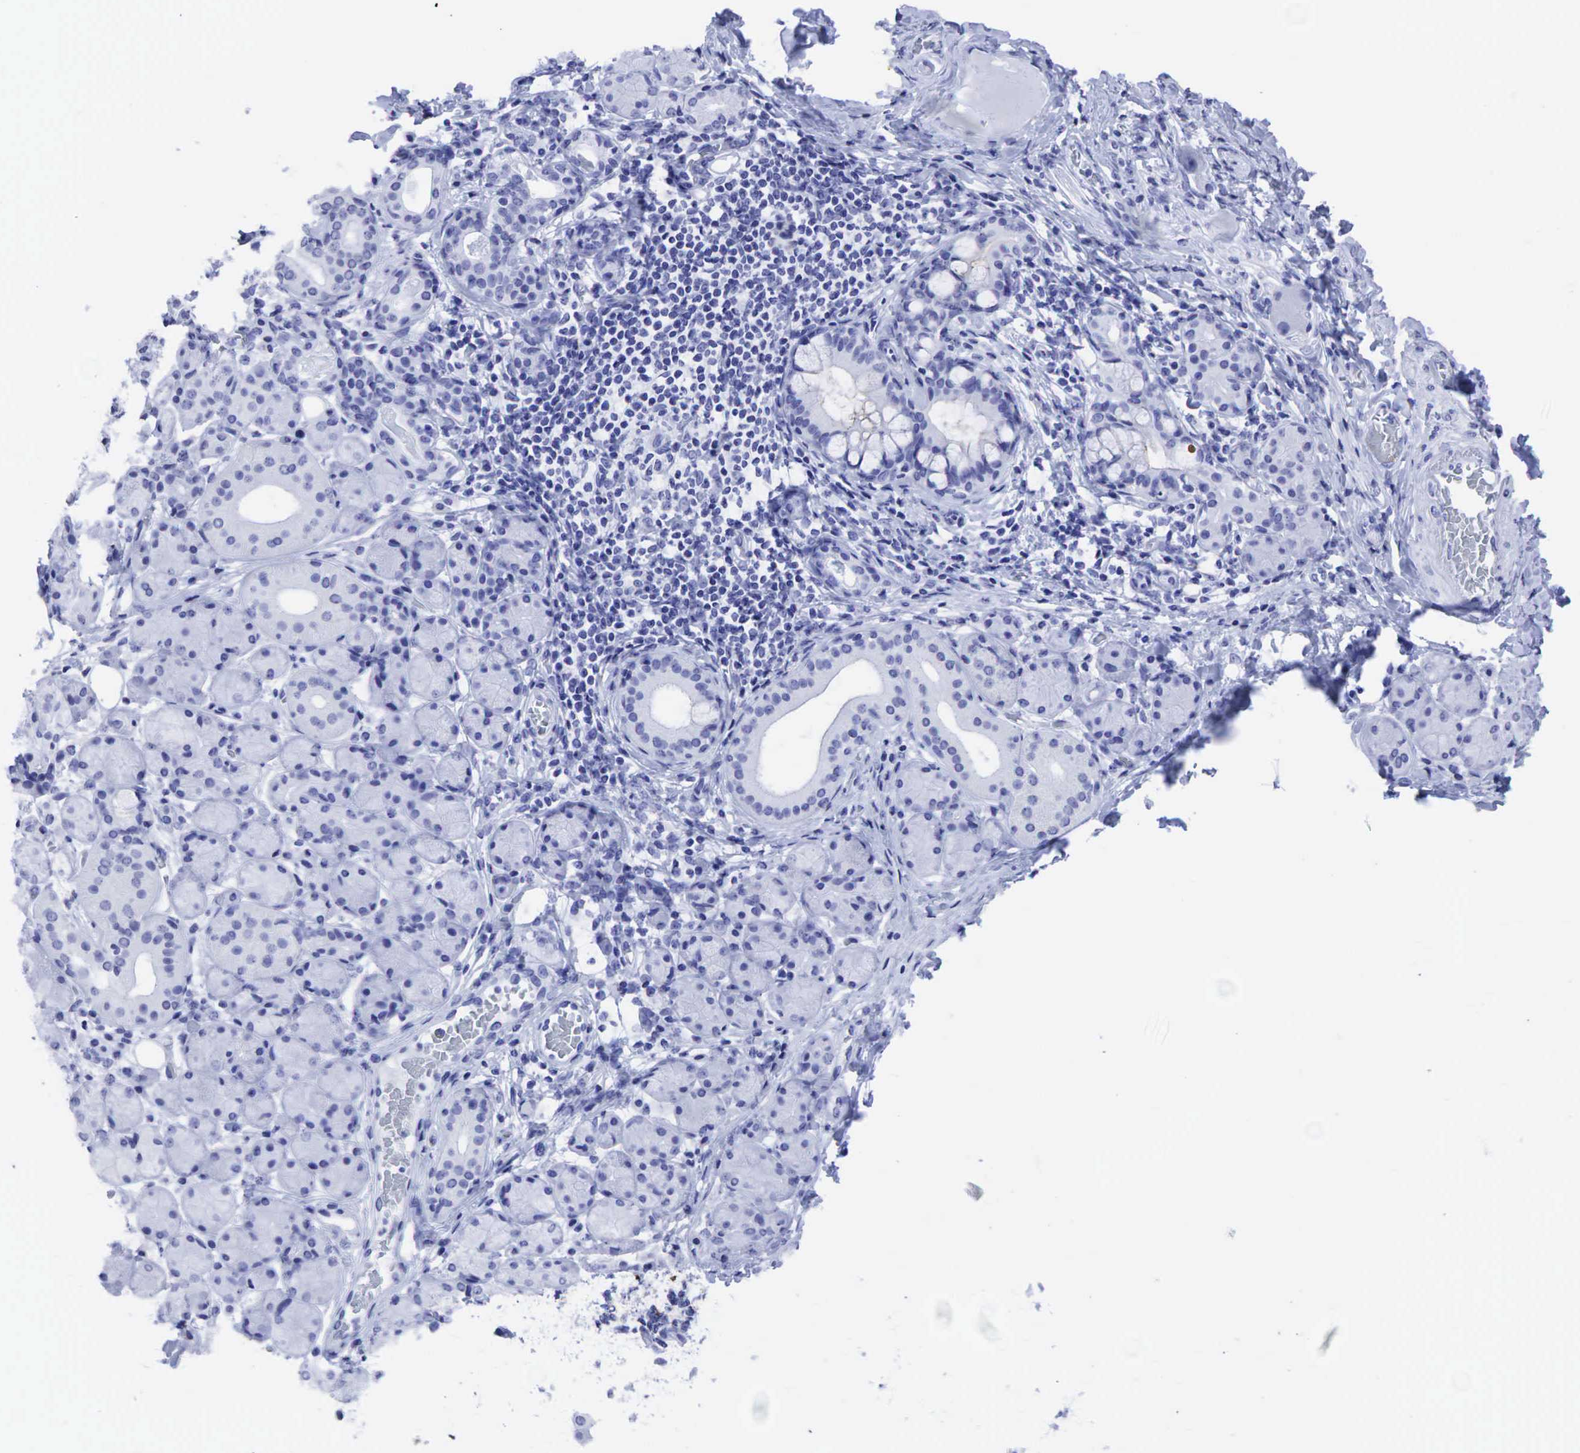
{"staining": {"intensity": "negative", "quantity": "none", "location": "none"}, "tissue": "salivary gland", "cell_type": "Glandular cells", "image_type": "normal", "snomed": [{"axis": "morphology", "description": "Normal tissue, NOS"}, {"axis": "topography", "description": "Salivary gland"}, {"axis": "topography", "description": "Peripheral nerve tissue"}], "caption": "A photomicrograph of salivary gland stained for a protein demonstrates no brown staining in glandular cells. (DAB immunohistochemistry, high magnification).", "gene": "CEACAM5", "patient": {"sex": "male", "age": 62}}